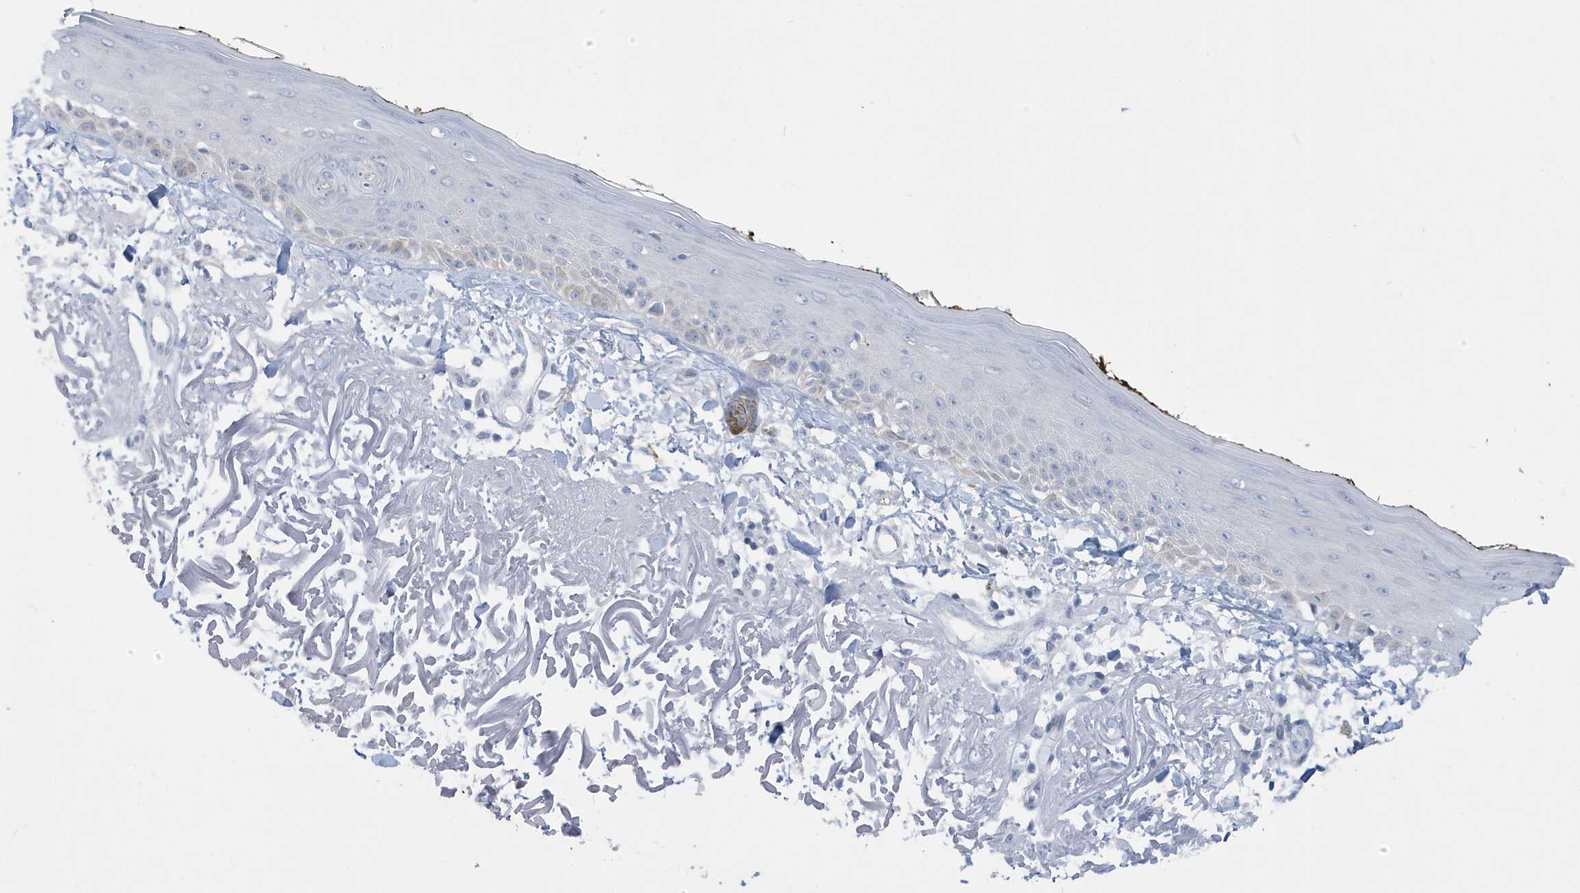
{"staining": {"intensity": "negative", "quantity": "none", "location": "none"}, "tissue": "skin", "cell_type": "Fibroblasts", "image_type": "normal", "snomed": [{"axis": "morphology", "description": "Normal tissue, NOS"}, {"axis": "topography", "description": "Skin"}, {"axis": "topography", "description": "Skeletal muscle"}], "caption": "IHC of unremarkable human skin demonstrates no expression in fibroblasts.", "gene": "PERM1", "patient": {"sex": "male", "age": 83}}